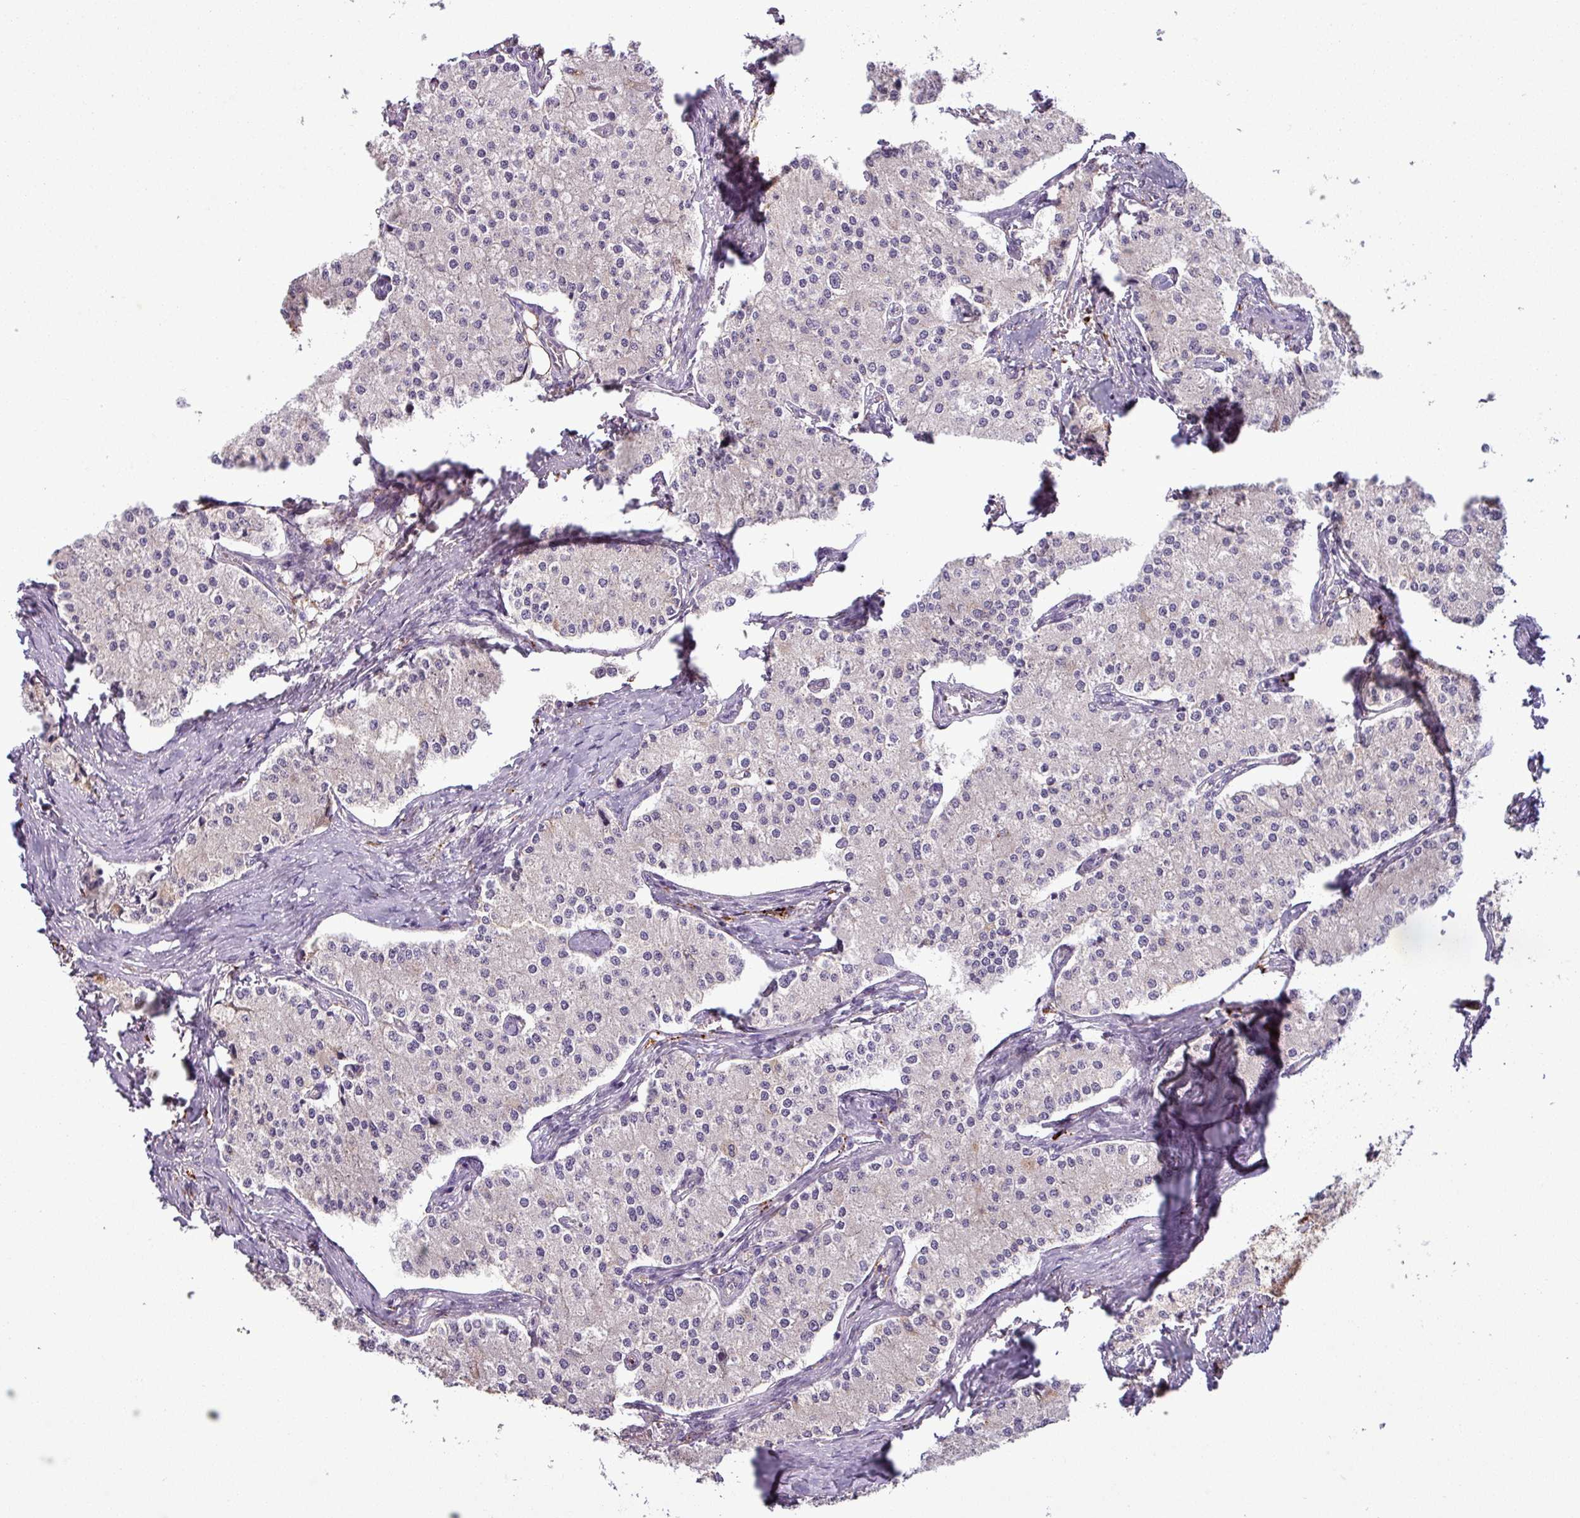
{"staining": {"intensity": "negative", "quantity": "none", "location": "none"}, "tissue": "carcinoid", "cell_type": "Tumor cells", "image_type": "cancer", "snomed": [{"axis": "morphology", "description": "Carcinoid, malignant, NOS"}, {"axis": "topography", "description": "Colon"}], "caption": "Immunohistochemical staining of malignant carcinoid shows no significant expression in tumor cells.", "gene": "PUS1", "patient": {"sex": "female", "age": 52}}